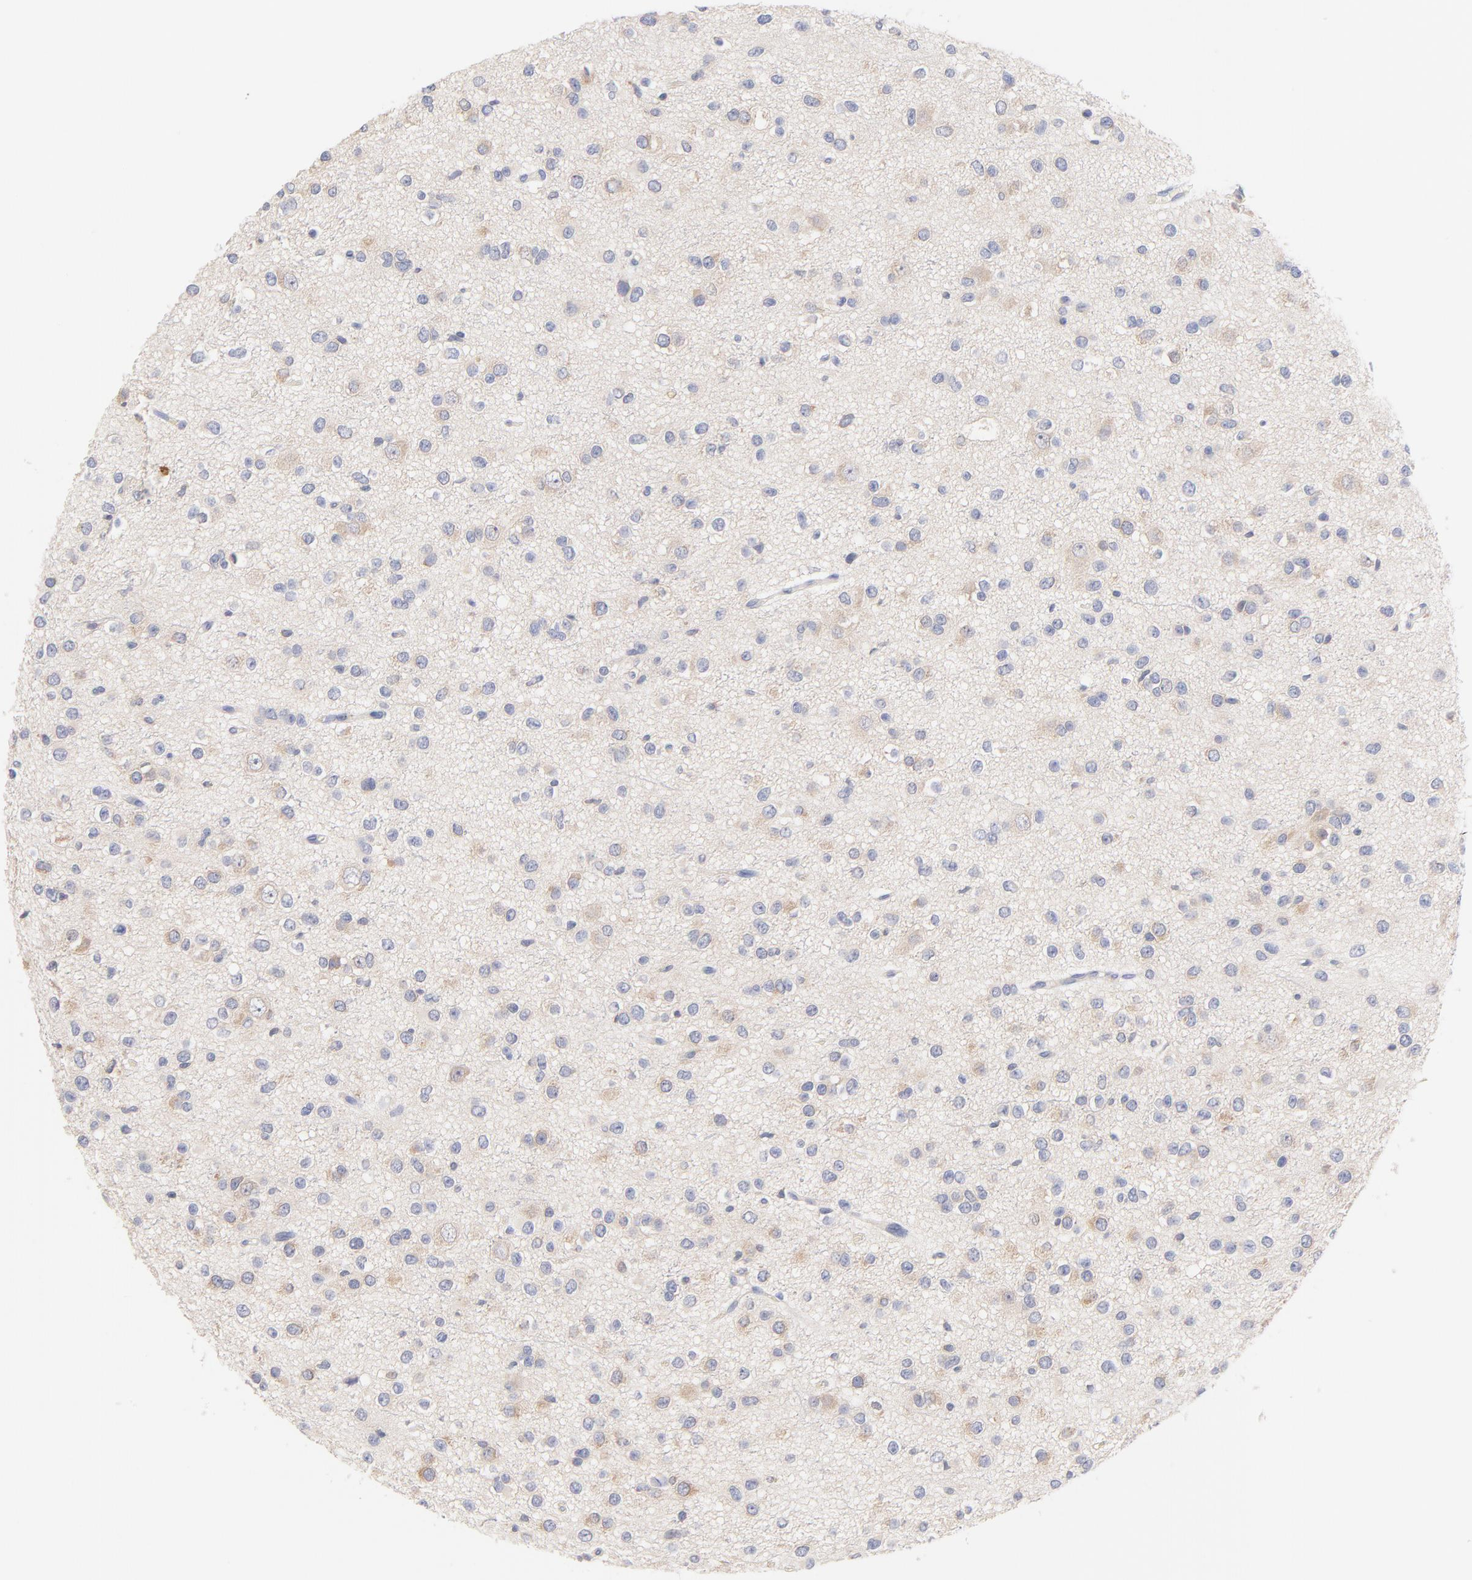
{"staining": {"intensity": "weak", "quantity": ">75%", "location": "cytoplasmic/membranous"}, "tissue": "glioma", "cell_type": "Tumor cells", "image_type": "cancer", "snomed": [{"axis": "morphology", "description": "Glioma, malignant, Low grade"}, {"axis": "topography", "description": "Brain"}], "caption": "About >75% of tumor cells in glioma demonstrate weak cytoplasmic/membranous protein expression as visualized by brown immunohistochemical staining.", "gene": "TNFRSF13C", "patient": {"sex": "male", "age": 42}}